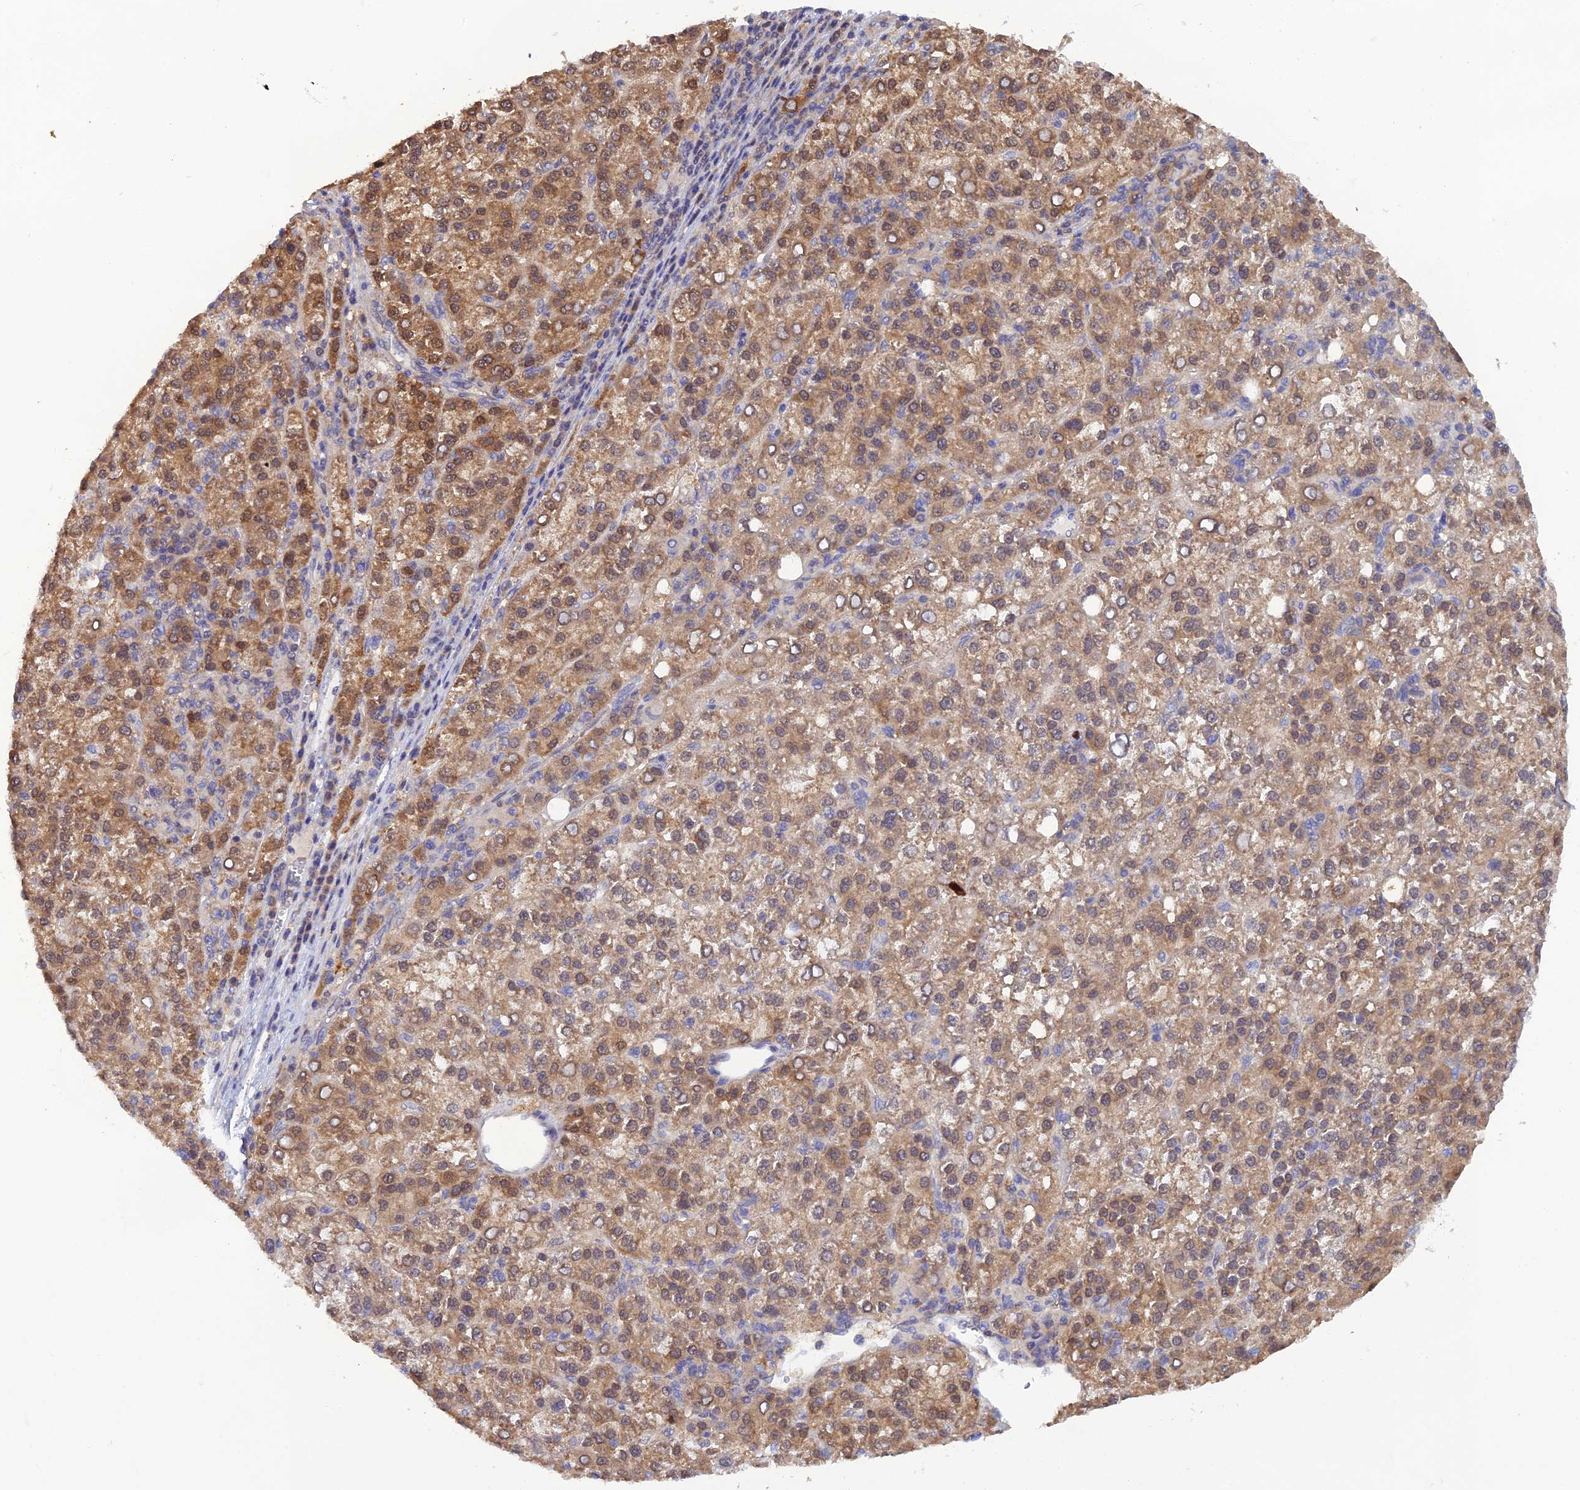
{"staining": {"intensity": "moderate", "quantity": ">75%", "location": "cytoplasmic/membranous,nuclear"}, "tissue": "liver cancer", "cell_type": "Tumor cells", "image_type": "cancer", "snomed": [{"axis": "morphology", "description": "Carcinoma, Hepatocellular, NOS"}, {"axis": "topography", "description": "Liver"}], "caption": "Immunohistochemical staining of liver cancer (hepatocellular carcinoma) demonstrates moderate cytoplasmic/membranous and nuclear protein staining in approximately >75% of tumor cells.", "gene": "HINT1", "patient": {"sex": "female", "age": 58}}